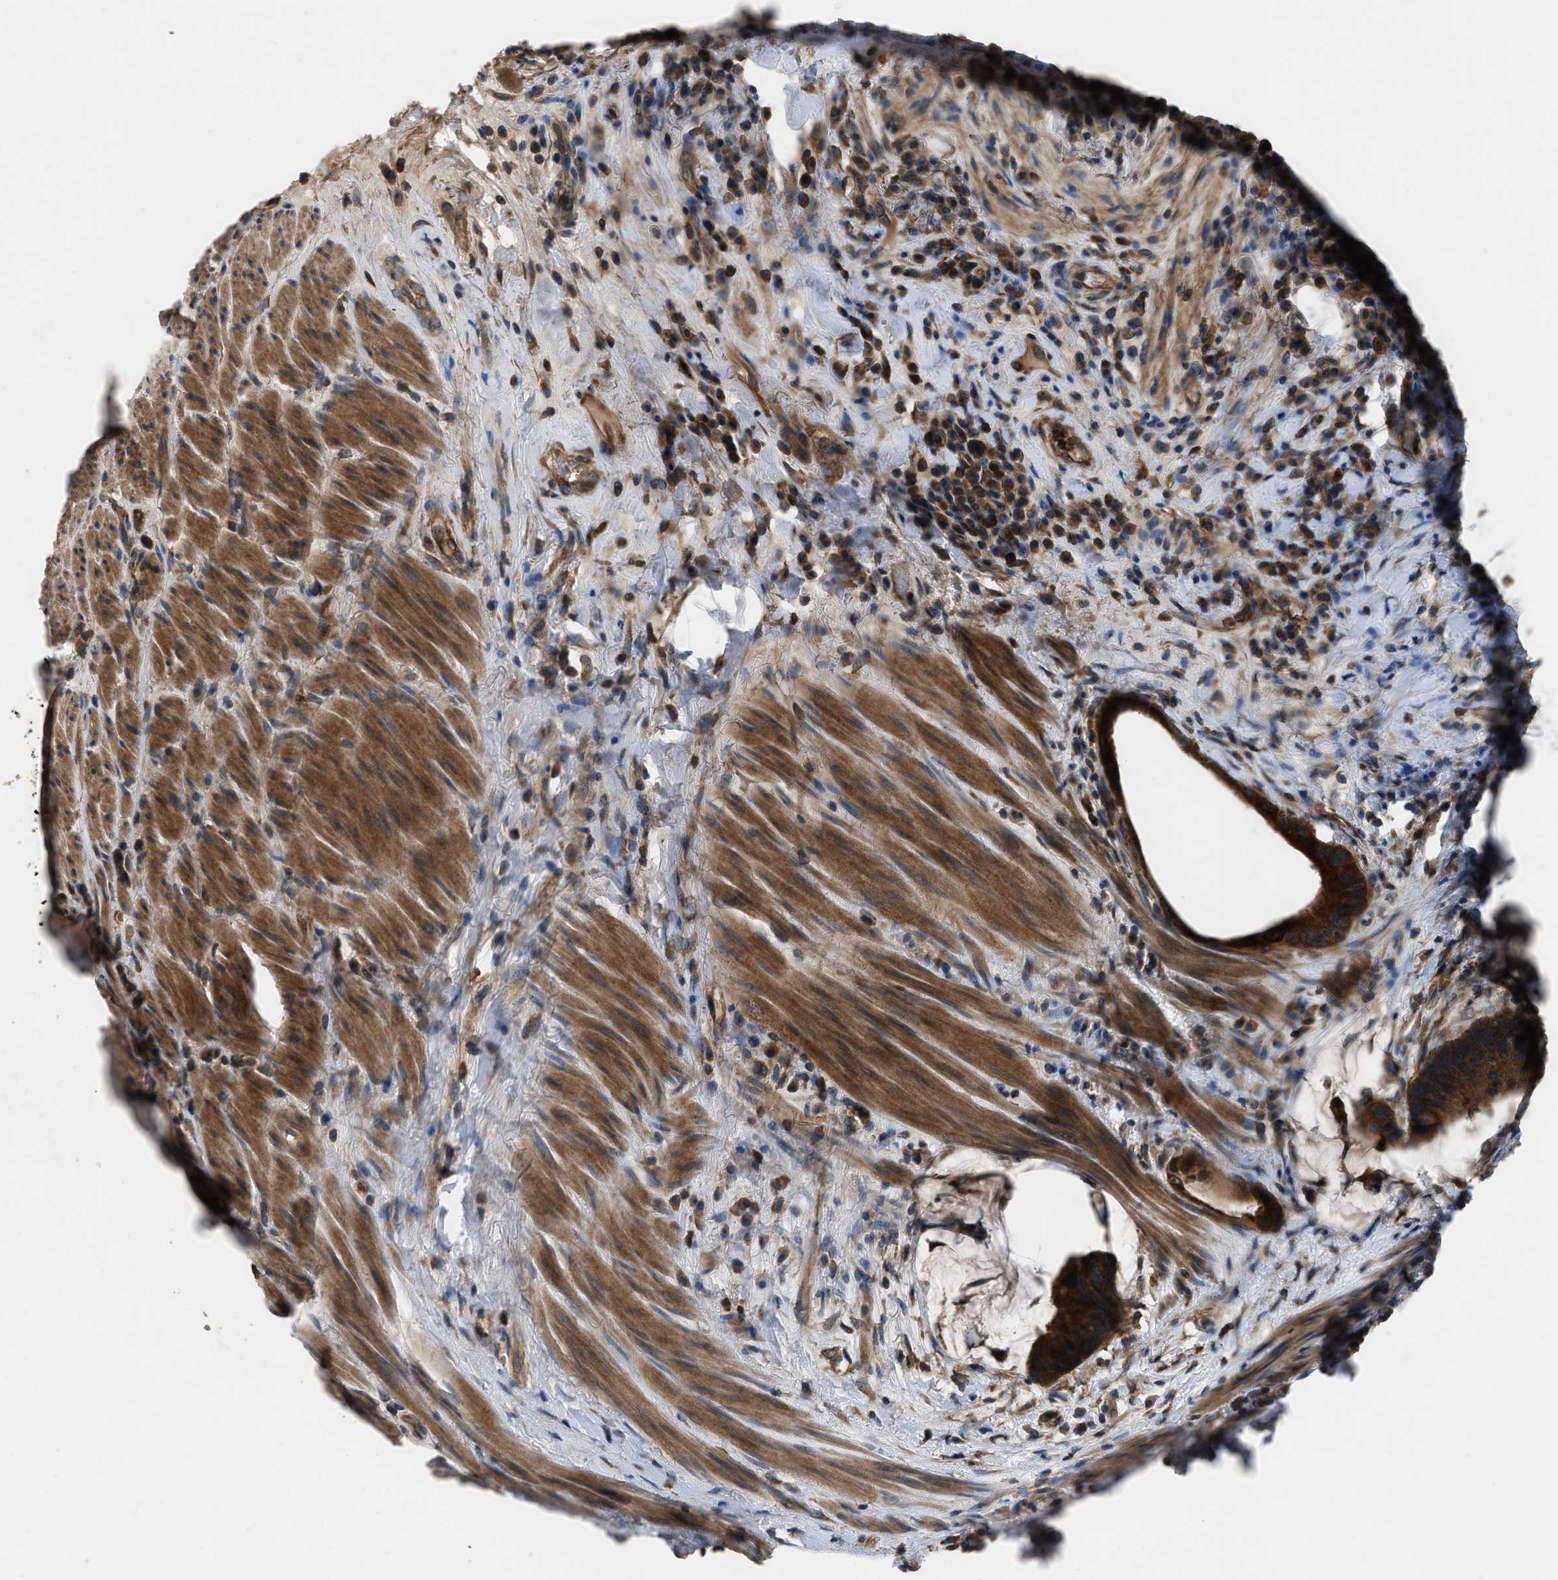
{"staining": {"intensity": "strong", "quantity": ">75%", "location": "cytoplasmic/membranous"}, "tissue": "colorectal cancer", "cell_type": "Tumor cells", "image_type": "cancer", "snomed": [{"axis": "morphology", "description": "Adenocarcinoma, NOS"}, {"axis": "topography", "description": "Rectum"}], "caption": "A brown stain shows strong cytoplasmic/membranous expression of a protein in human adenocarcinoma (colorectal) tumor cells.", "gene": "USP25", "patient": {"sex": "female", "age": 89}}